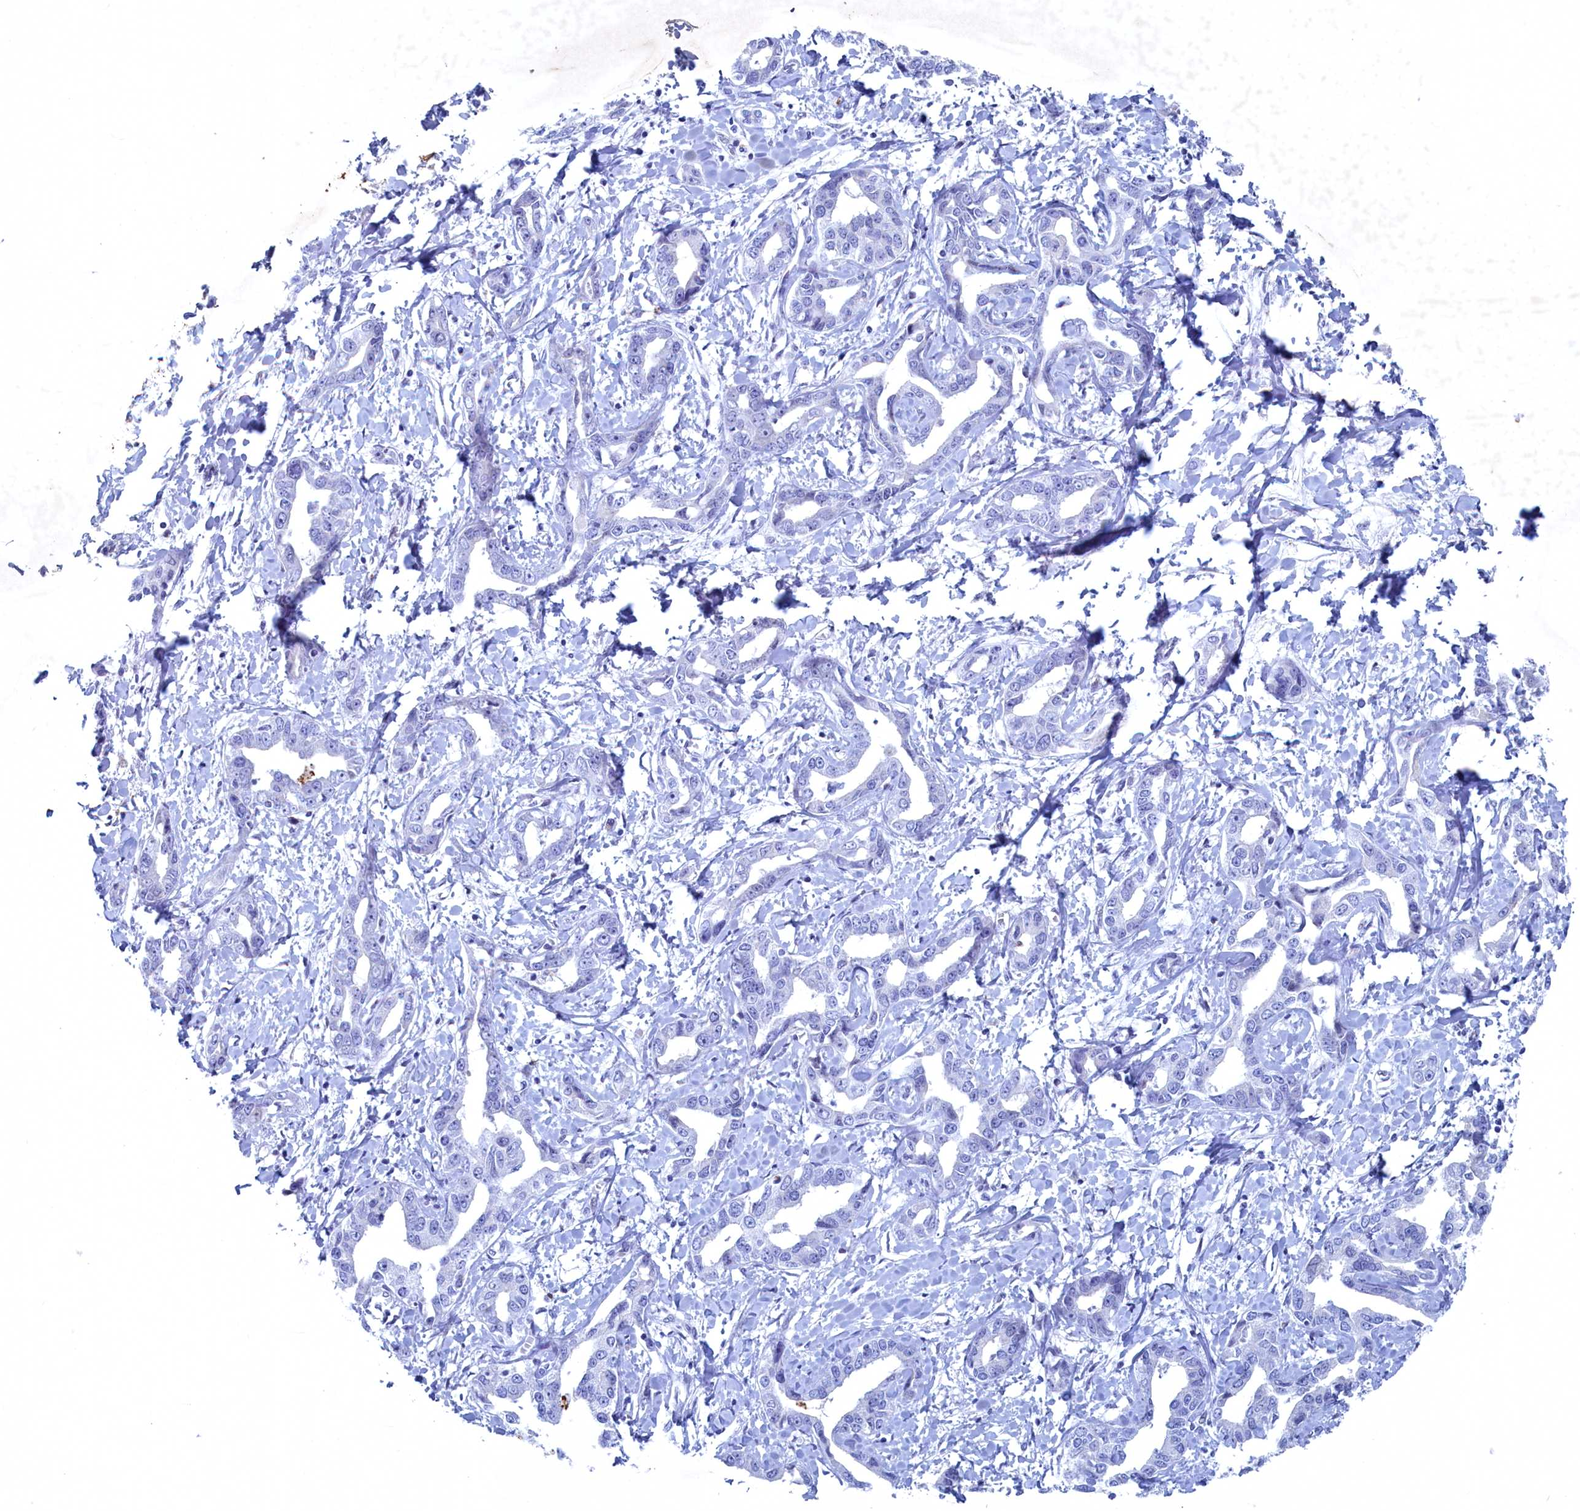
{"staining": {"intensity": "negative", "quantity": "none", "location": "none"}, "tissue": "liver cancer", "cell_type": "Tumor cells", "image_type": "cancer", "snomed": [{"axis": "morphology", "description": "Cholangiocarcinoma"}, {"axis": "topography", "description": "Liver"}], "caption": "High power microscopy image of an immunohistochemistry (IHC) histopathology image of cholangiocarcinoma (liver), revealing no significant expression in tumor cells.", "gene": "WDR76", "patient": {"sex": "male", "age": 59}}